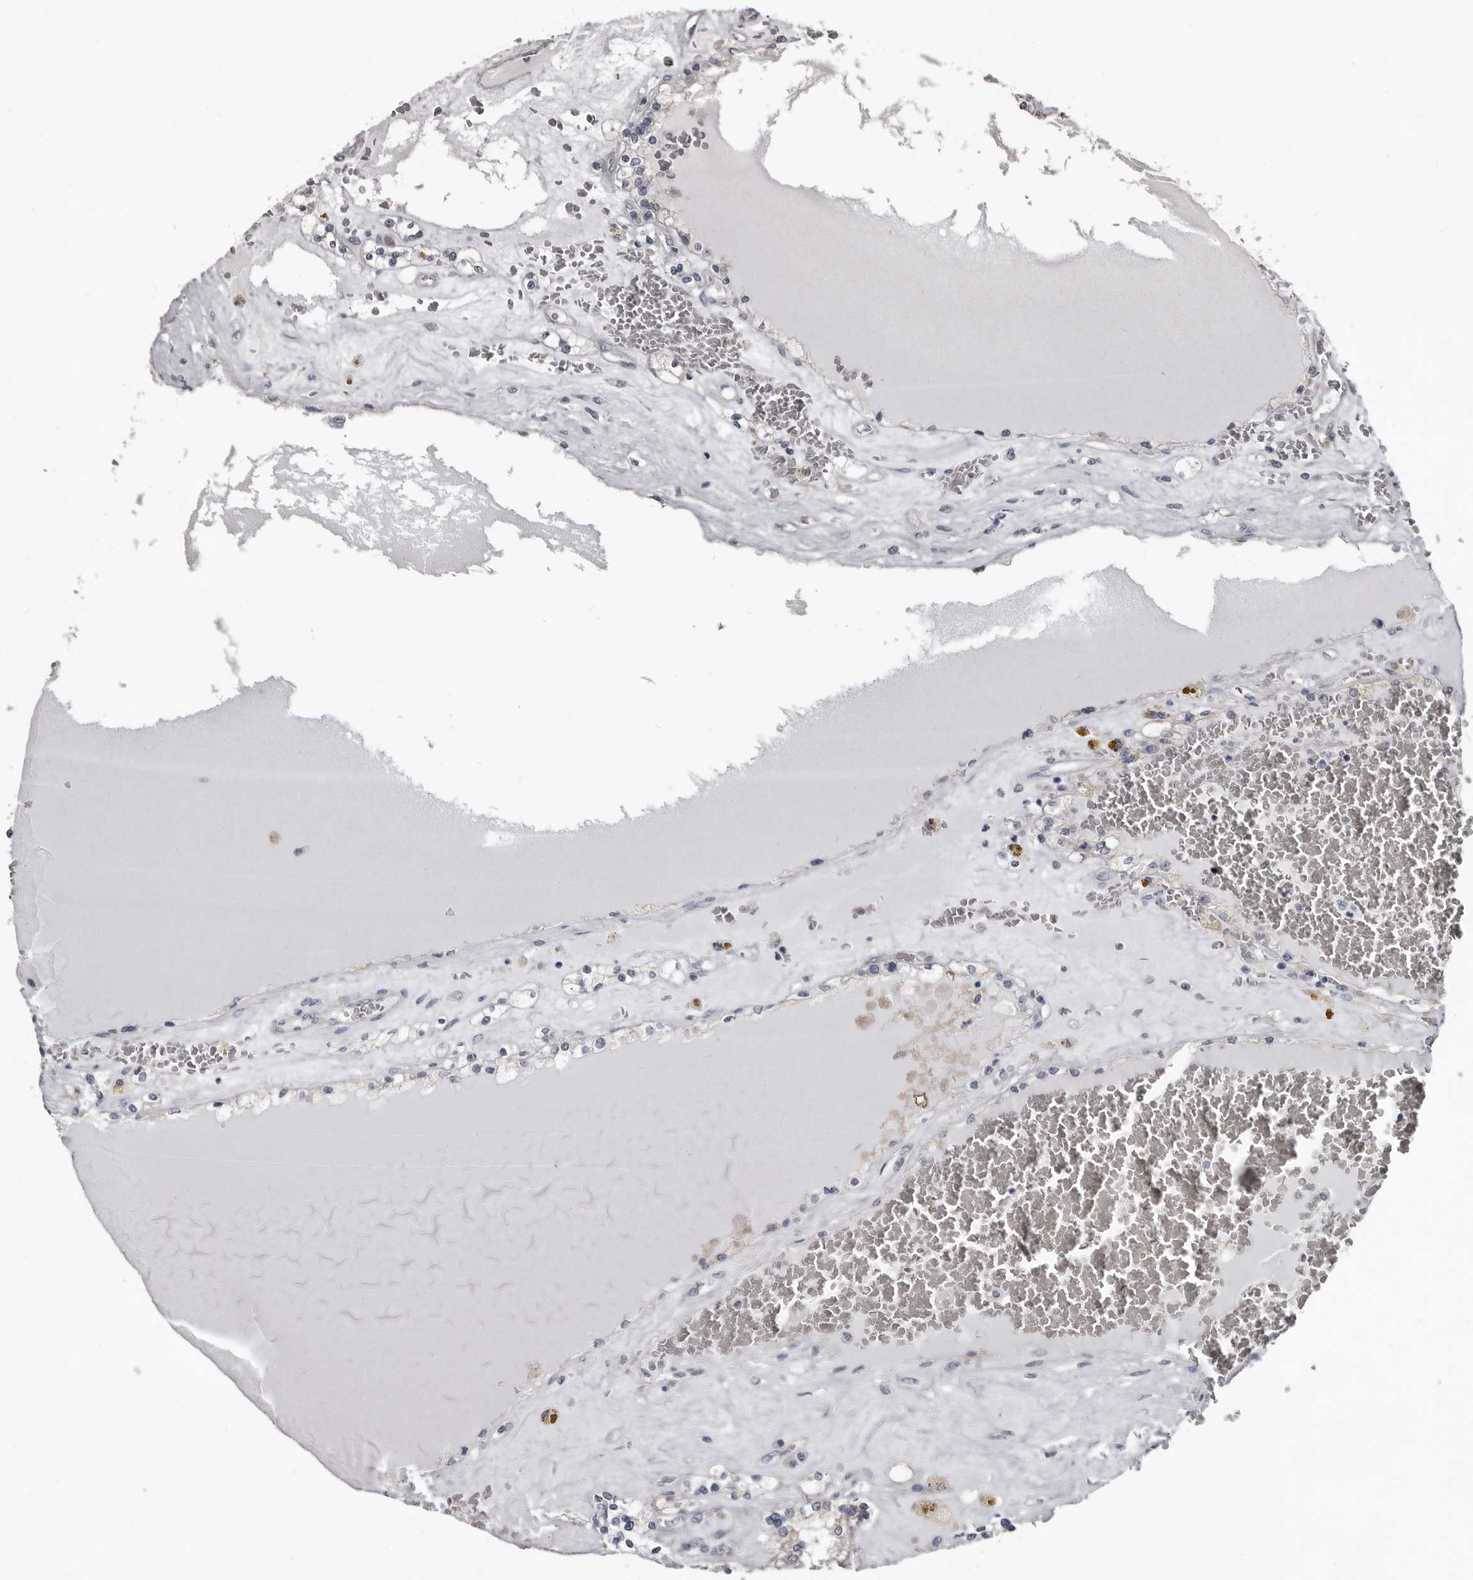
{"staining": {"intensity": "negative", "quantity": "none", "location": "none"}, "tissue": "renal cancer", "cell_type": "Tumor cells", "image_type": "cancer", "snomed": [{"axis": "morphology", "description": "Adenocarcinoma, NOS"}, {"axis": "topography", "description": "Kidney"}], "caption": "The micrograph demonstrates no significant staining in tumor cells of adenocarcinoma (renal).", "gene": "DHPS", "patient": {"sex": "female", "age": 56}}